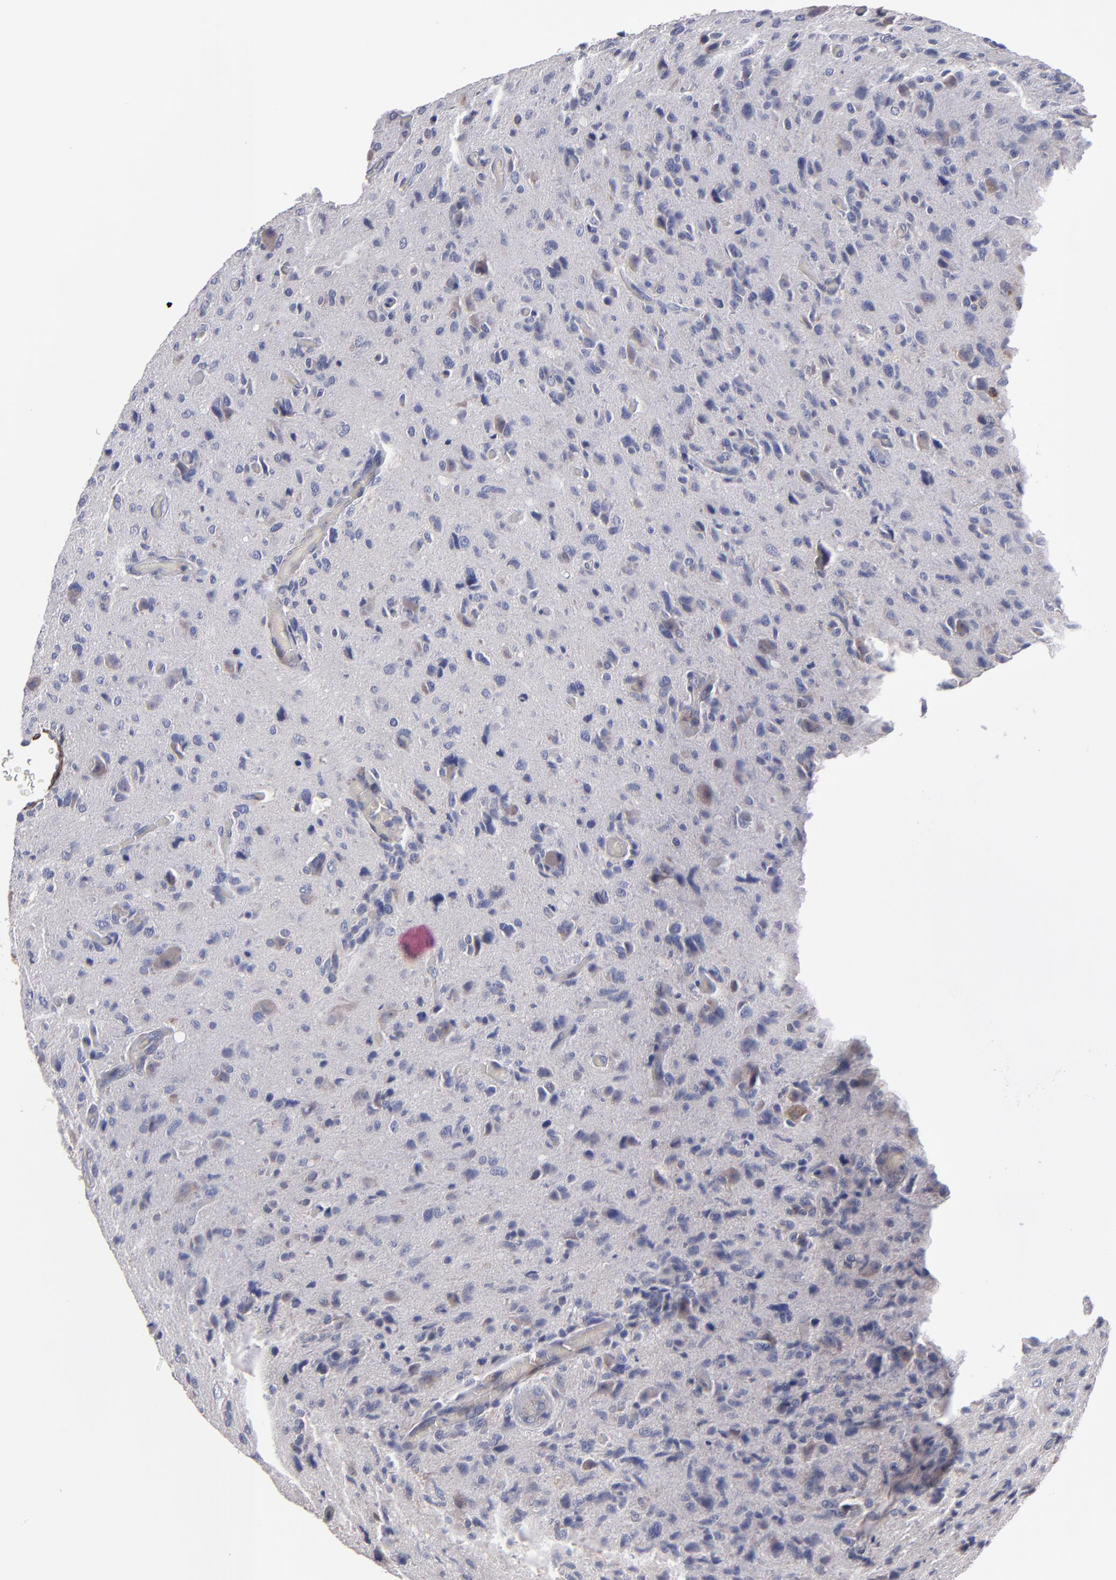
{"staining": {"intensity": "weak", "quantity": "<25%", "location": "cytoplasmic/membranous"}, "tissue": "glioma", "cell_type": "Tumor cells", "image_type": "cancer", "snomed": [{"axis": "morphology", "description": "Glioma, malignant, High grade"}, {"axis": "topography", "description": "Brain"}], "caption": "Immunohistochemistry of glioma displays no positivity in tumor cells.", "gene": "SLMAP", "patient": {"sex": "male", "age": 69}}